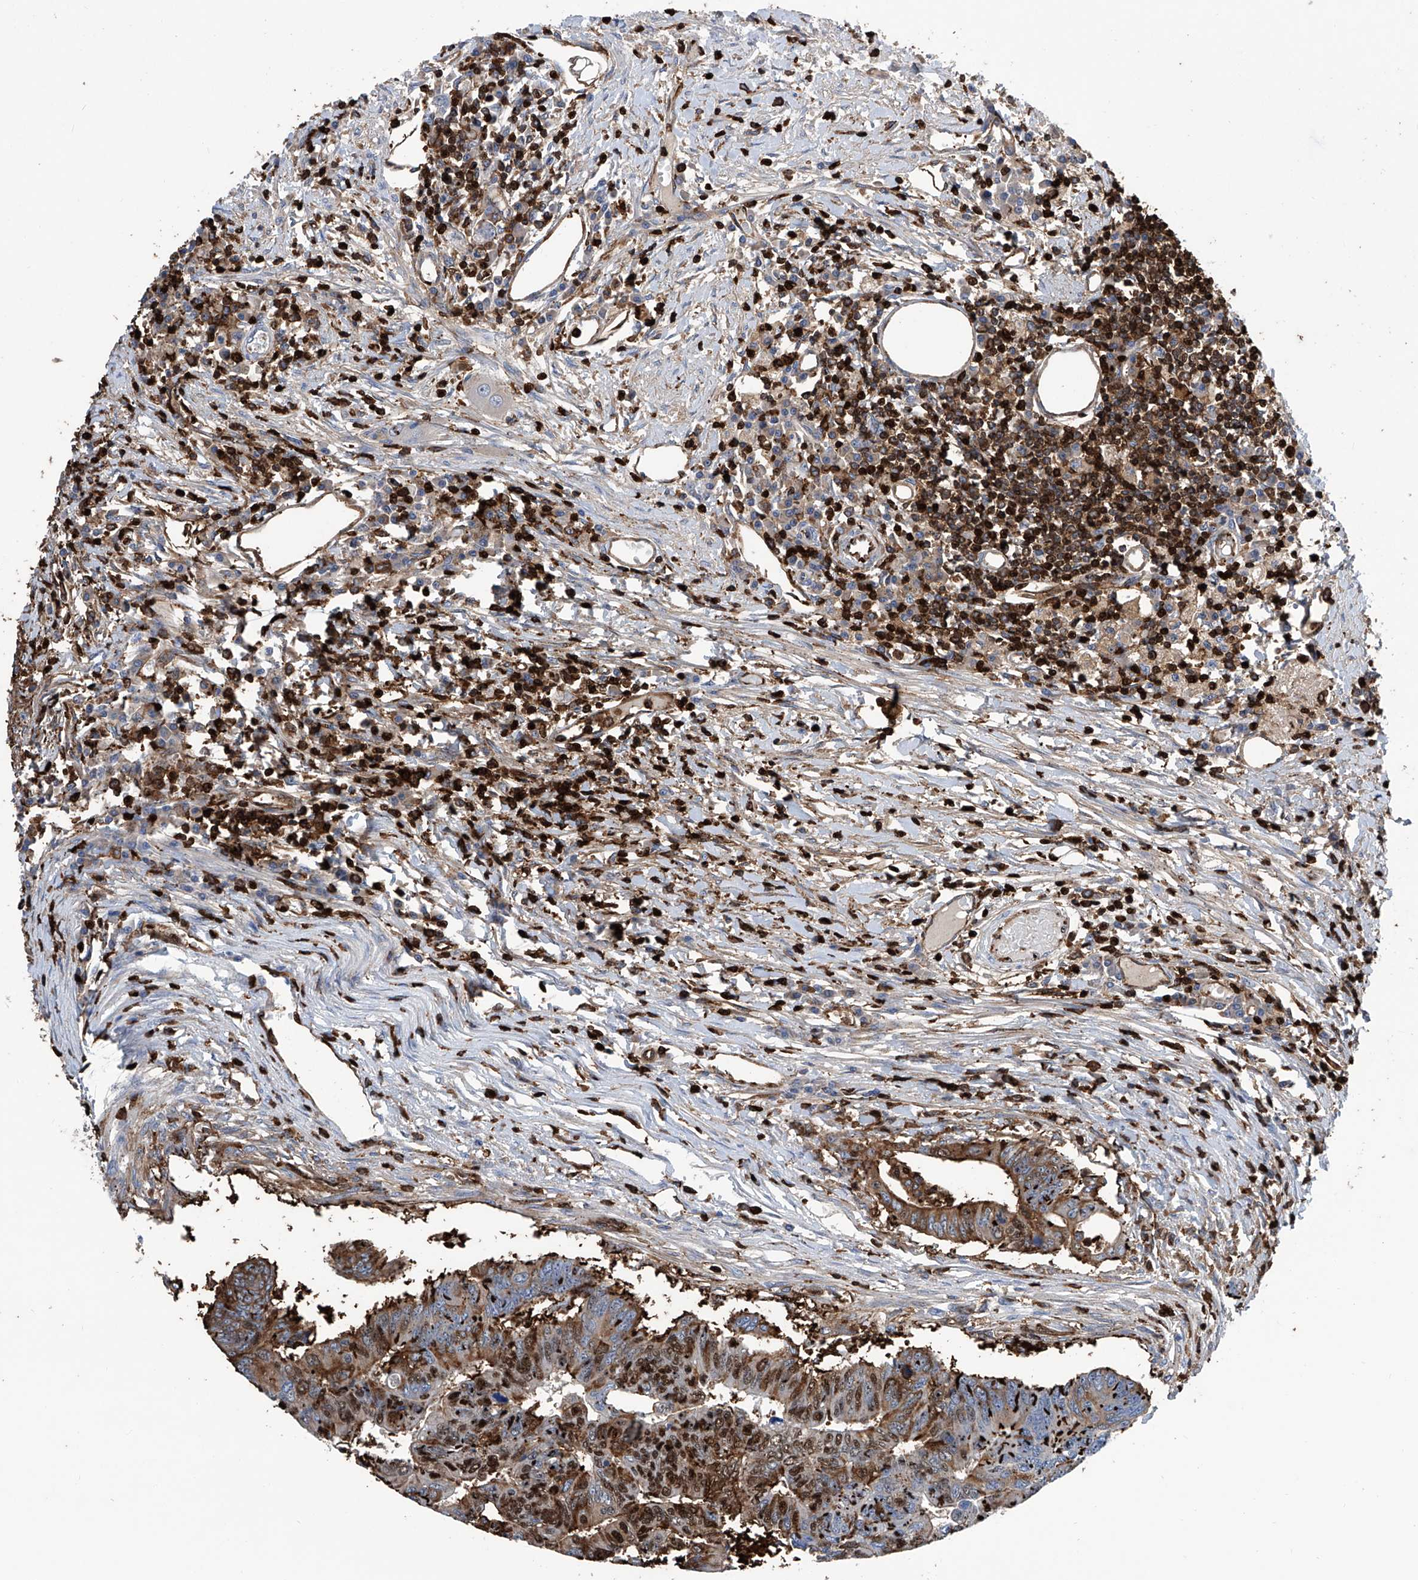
{"staining": {"intensity": "moderate", "quantity": ">75%", "location": "cytoplasmic/membranous,nuclear"}, "tissue": "colorectal cancer", "cell_type": "Tumor cells", "image_type": "cancer", "snomed": [{"axis": "morphology", "description": "Adenoma, NOS"}, {"axis": "morphology", "description": "Adenocarcinoma, NOS"}, {"axis": "topography", "description": "Colon"}], "caption": "Moderate cytoplasmic/membranous and nuclear expression for a protein is identified in about >75% of tumor cells of colorectal cancer (adenoma) using immunohistochemistry.", "gene": "ZNF484", "patient": {"sex": "male", "age": 79}}